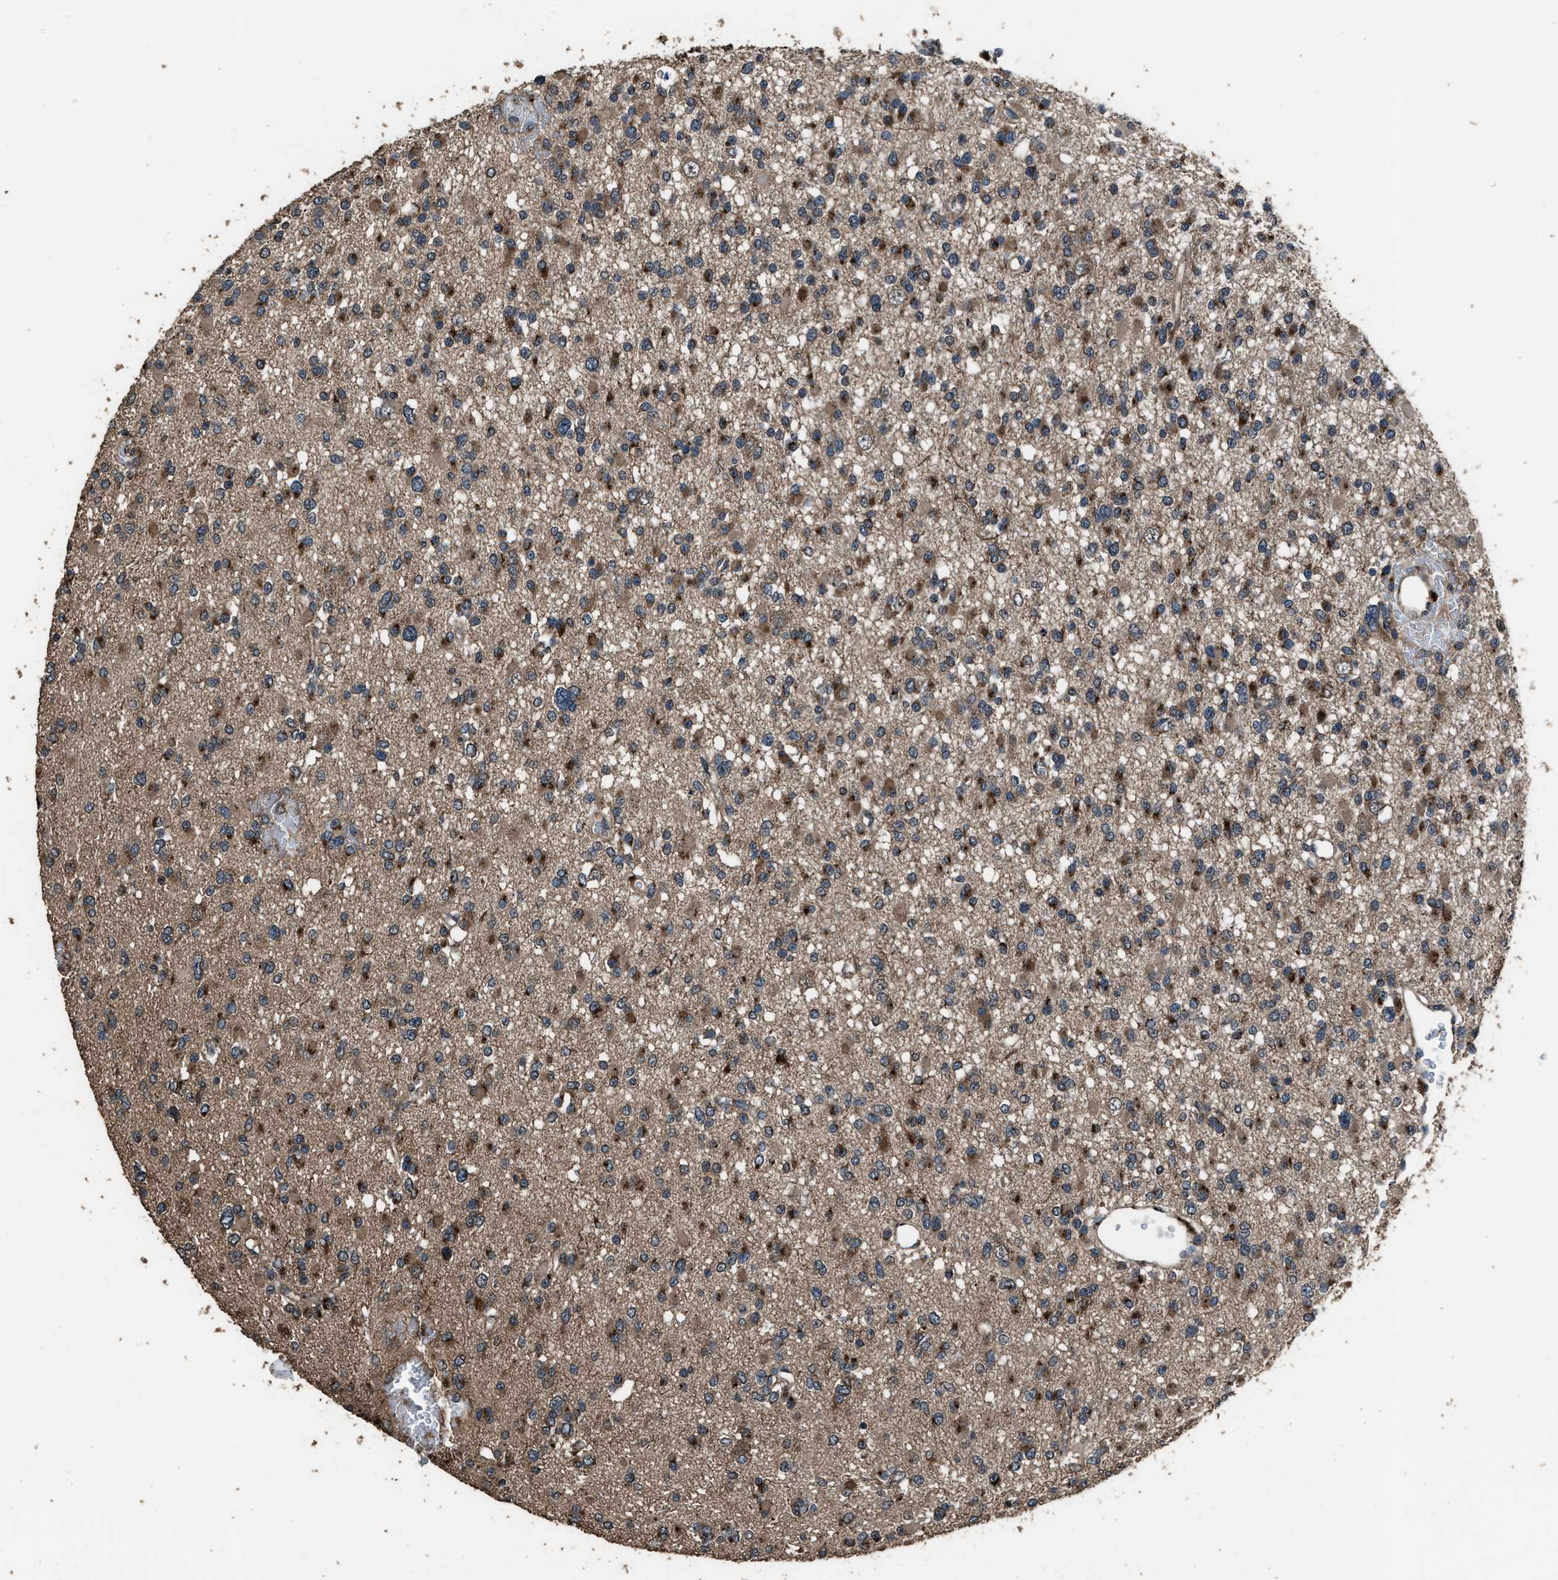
{"staining": {"intensity": "strong", "quantity": "25%-75%", "location": "cytoplasmic/membranous"}, "tissue": "glioma", "cell_type": "Tumor cells", "image_type": "cancer", "snomed": [{"axis": "morphology", "description": "Glioma, malignant, Low grade"}, {"axis": "topography", "description": "Brain"}], "caption": "Strong cytoplasmic/membranous staining for a protein is seen in about 25%-75% of tumor cells of glioma using immunohistochemistry (IHC).", "gene": "SLC38A10", "patient": {"sex": "female", "age": 22}}